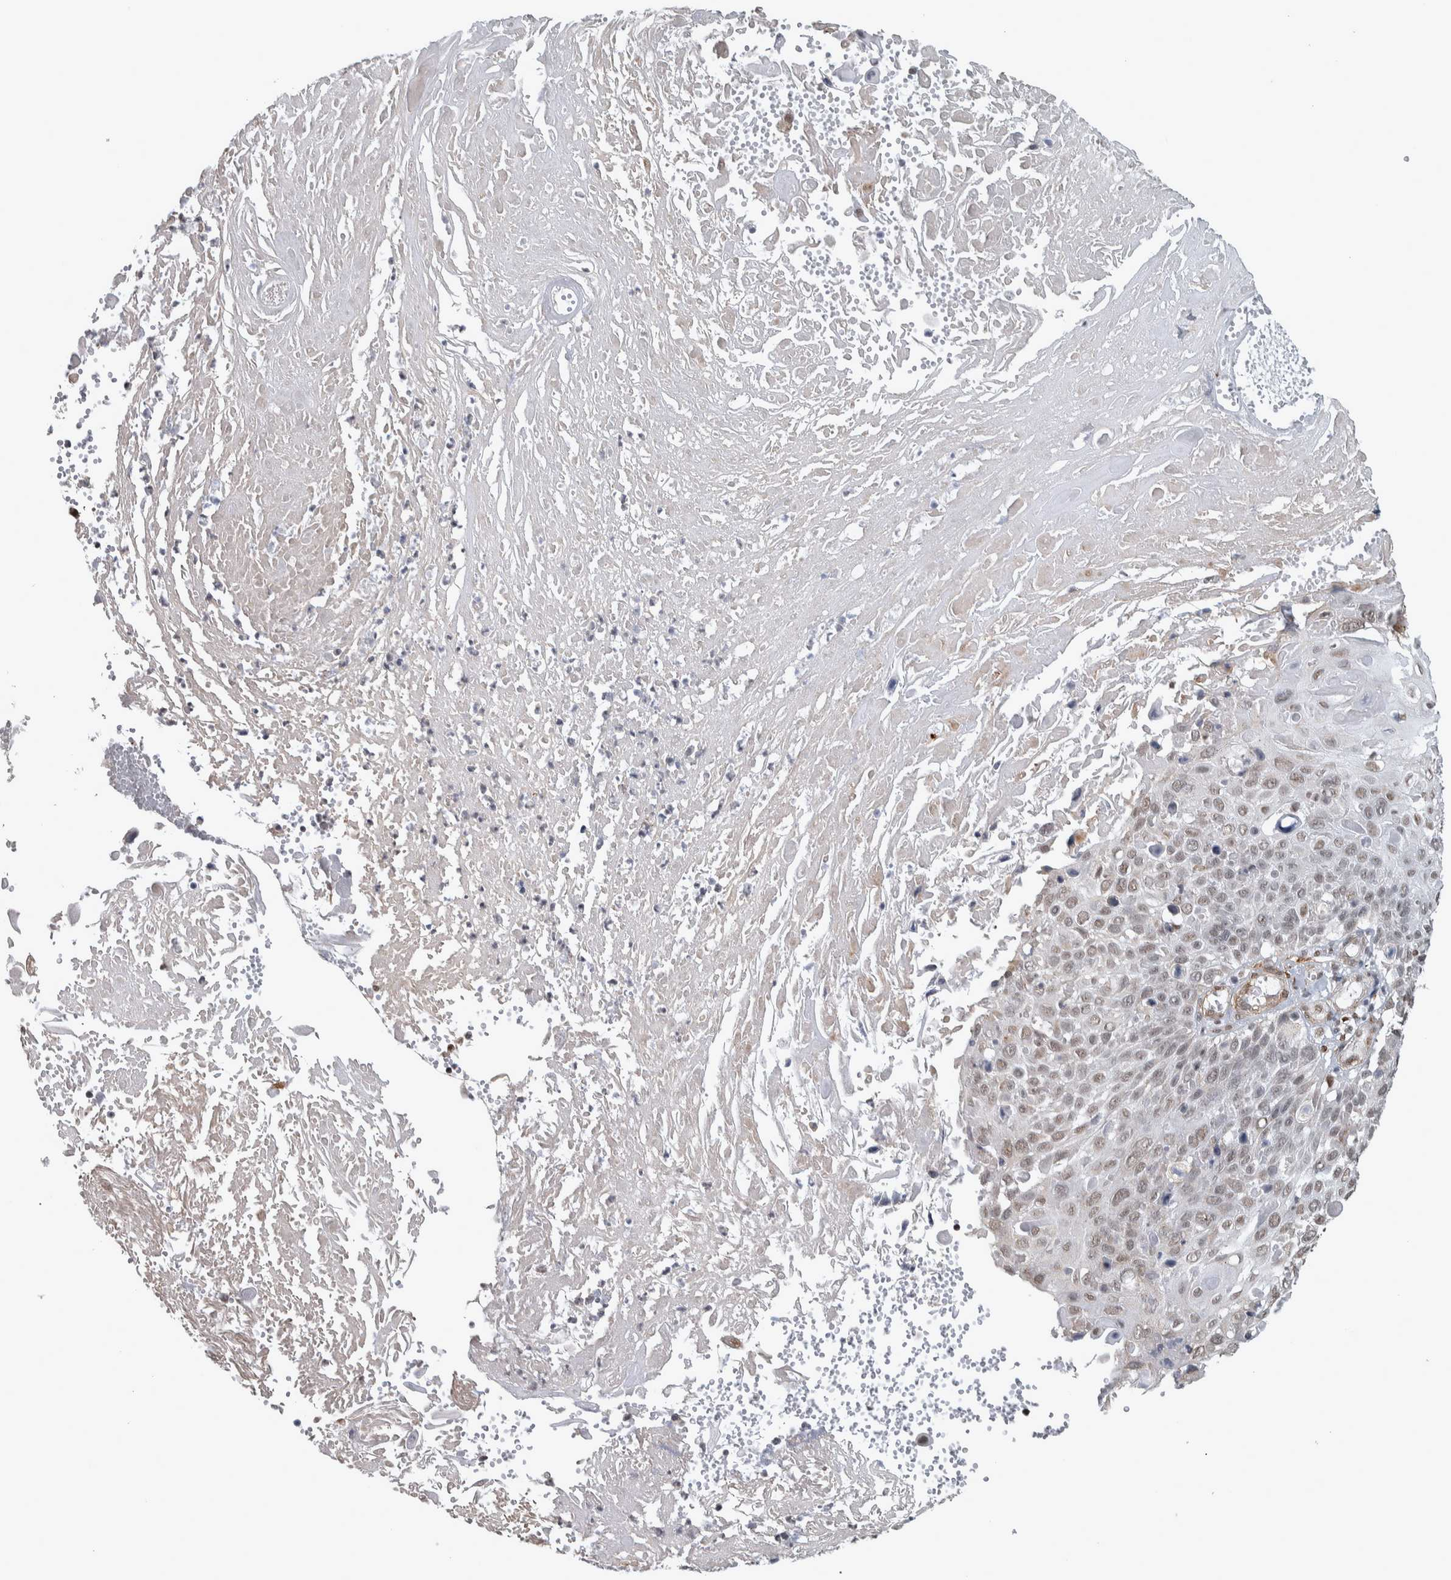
{"staining": {"intensity": "weak", "quantity": "25%-75%", "location": "nuclear"}, "tissue": "cervical cancer", "cell_type": "Tumor cells", "image_type": "cancer", "snomed": [{"axis": "morphology", "description": "Squamous cell carcinoma, NOS"}, {"axis": "topography", "description": "Cervix"}], "caption": "Weak nuclear positivity for a protein is present in approximately 25%-75% of tumor cells of cervical squamous cell carcinoma using immunohistochemistry (IHC).", "gene": "DDX42", "patient": {"sex": "female", "age": 74}}